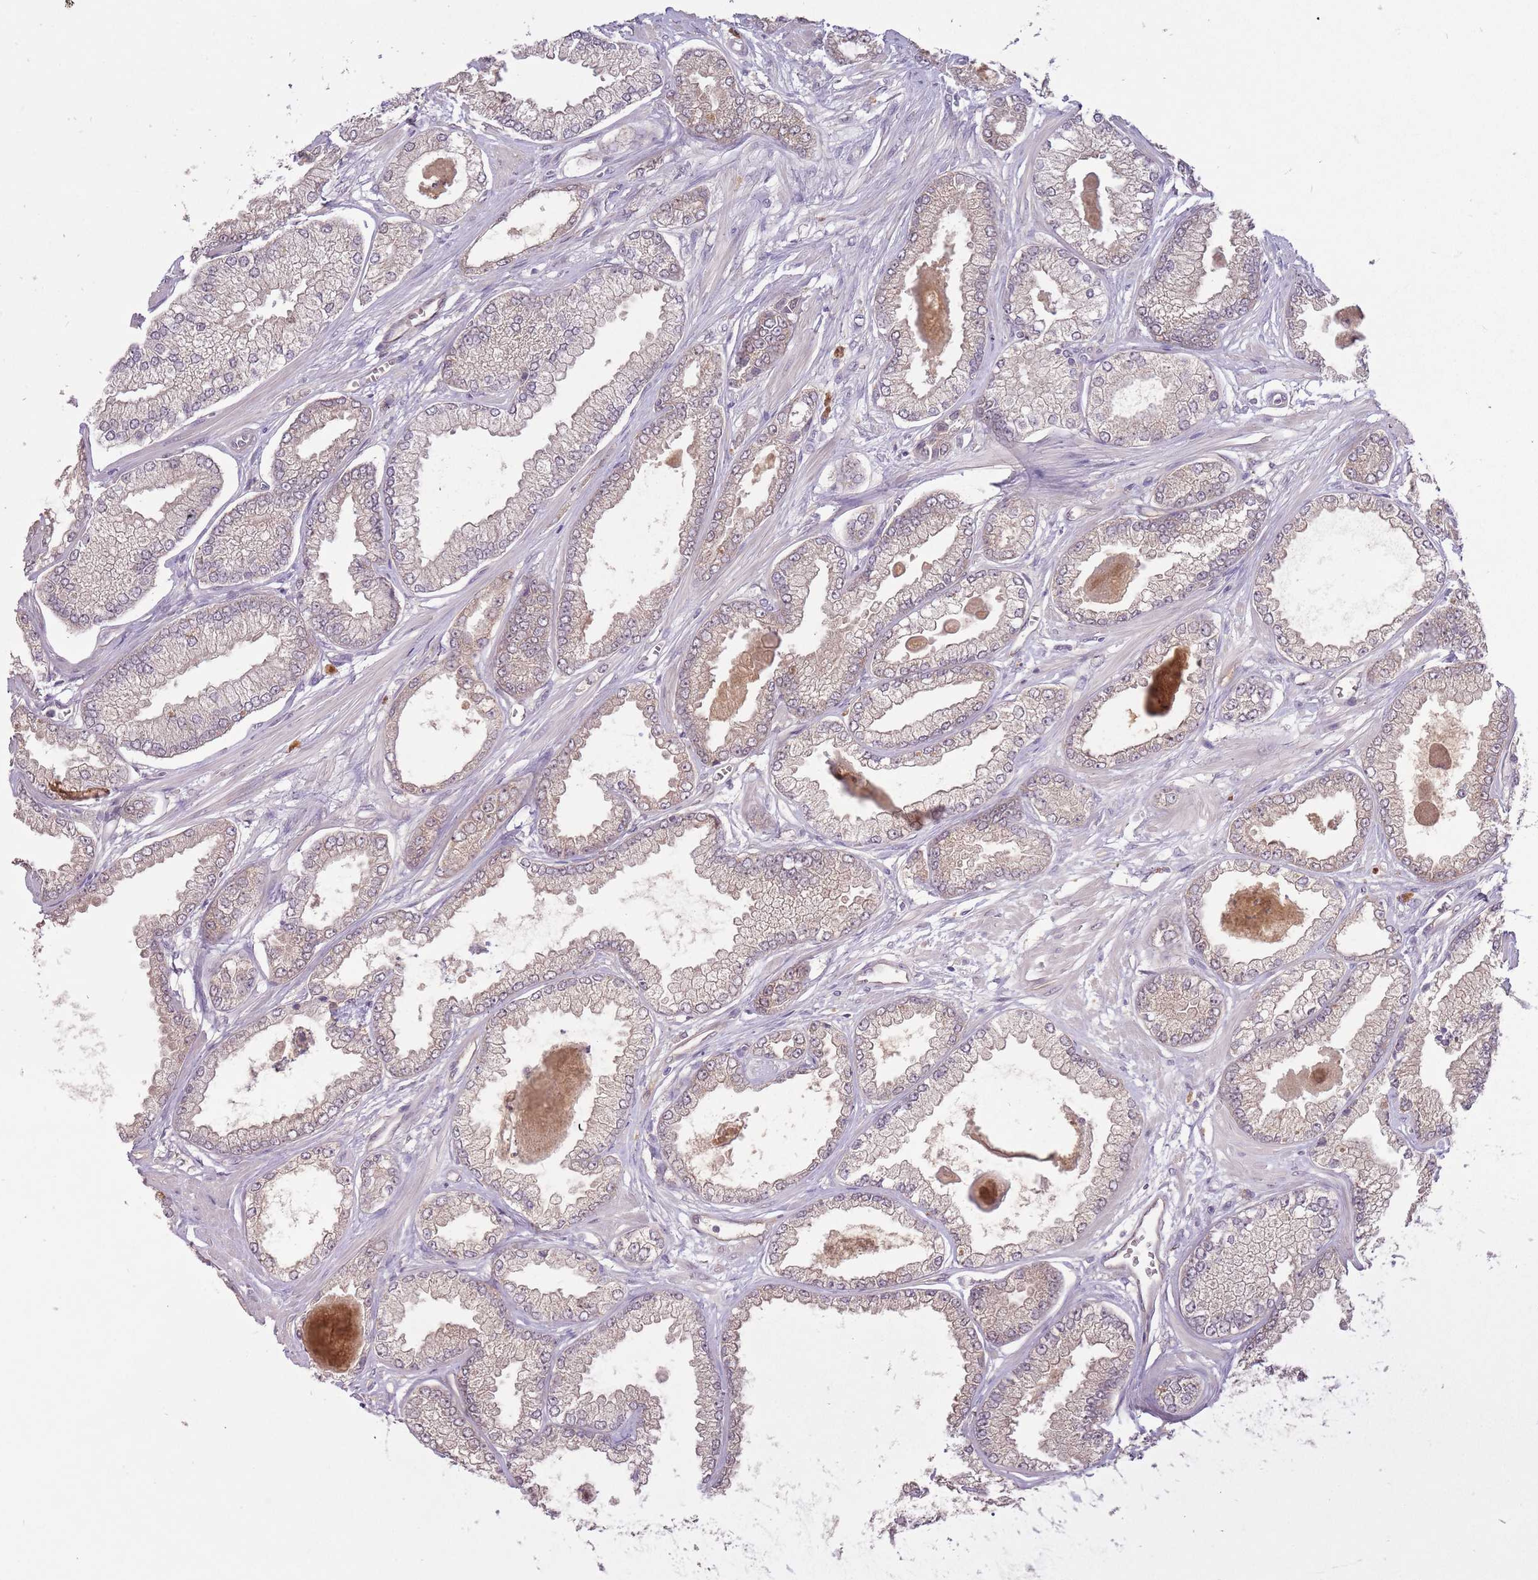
{"staining": {"intensity": "weak", "quantity": "<25%", "location": "cytoplasmic/membranous"}, "tissue": "prostate cancer", "cell_type": "Tumor cells", "image_type": "cancer", "snomed": [{"axis": "morphology", "description": "Adenocarcinoma, Low grade"}, {"axis": "topography", "description": "Prostate"}], "caption": "IHC photomicrograph of prostate cancer stained for a protein (brown), which displays no staining in tumor cells.", "gene": "LRATD2", "patient": {"sex": "male", "age": 64}}